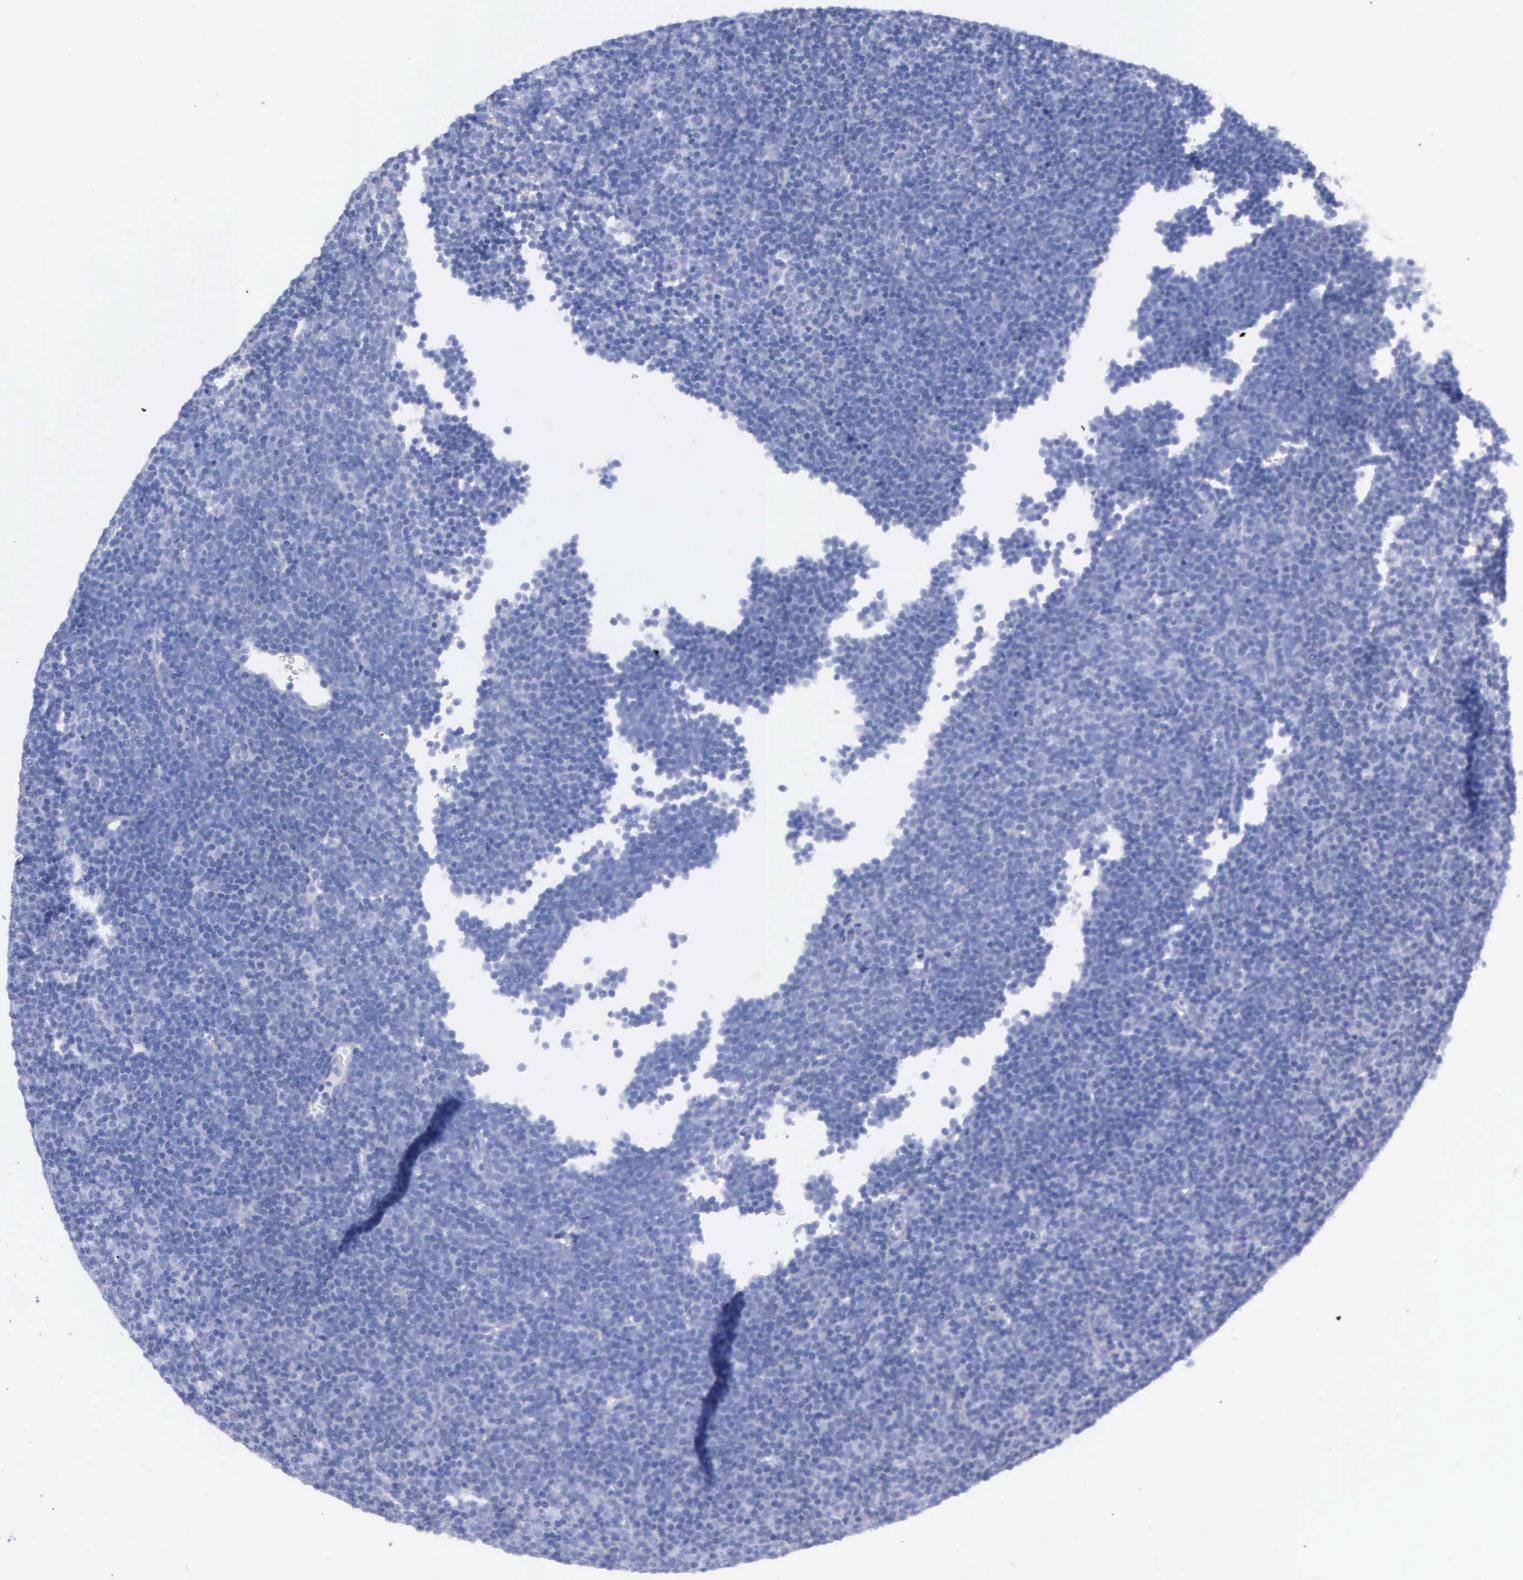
{"staining": {"intensity": "negative", "quantity": "none", "location": "none"}, "tissue": "lymphoma", "cell_type": "Tumor cells", "image_type": "cancer", "snomed": [{"axis": "morphology", "description": "Malignant lymphoma, non-Hodgkin's type, Low grade"}, {"axis": "topography", "description": "Lymph node"}], "caption": "A histopathology image of lymphoma stained for a protein demonstrates no brown staining in tumor cells. (DAB immunohistochemistry with hematoxylin counter stain).", "gene": "CYP19A1", "patient": {"sex": "male", "age": 57}}